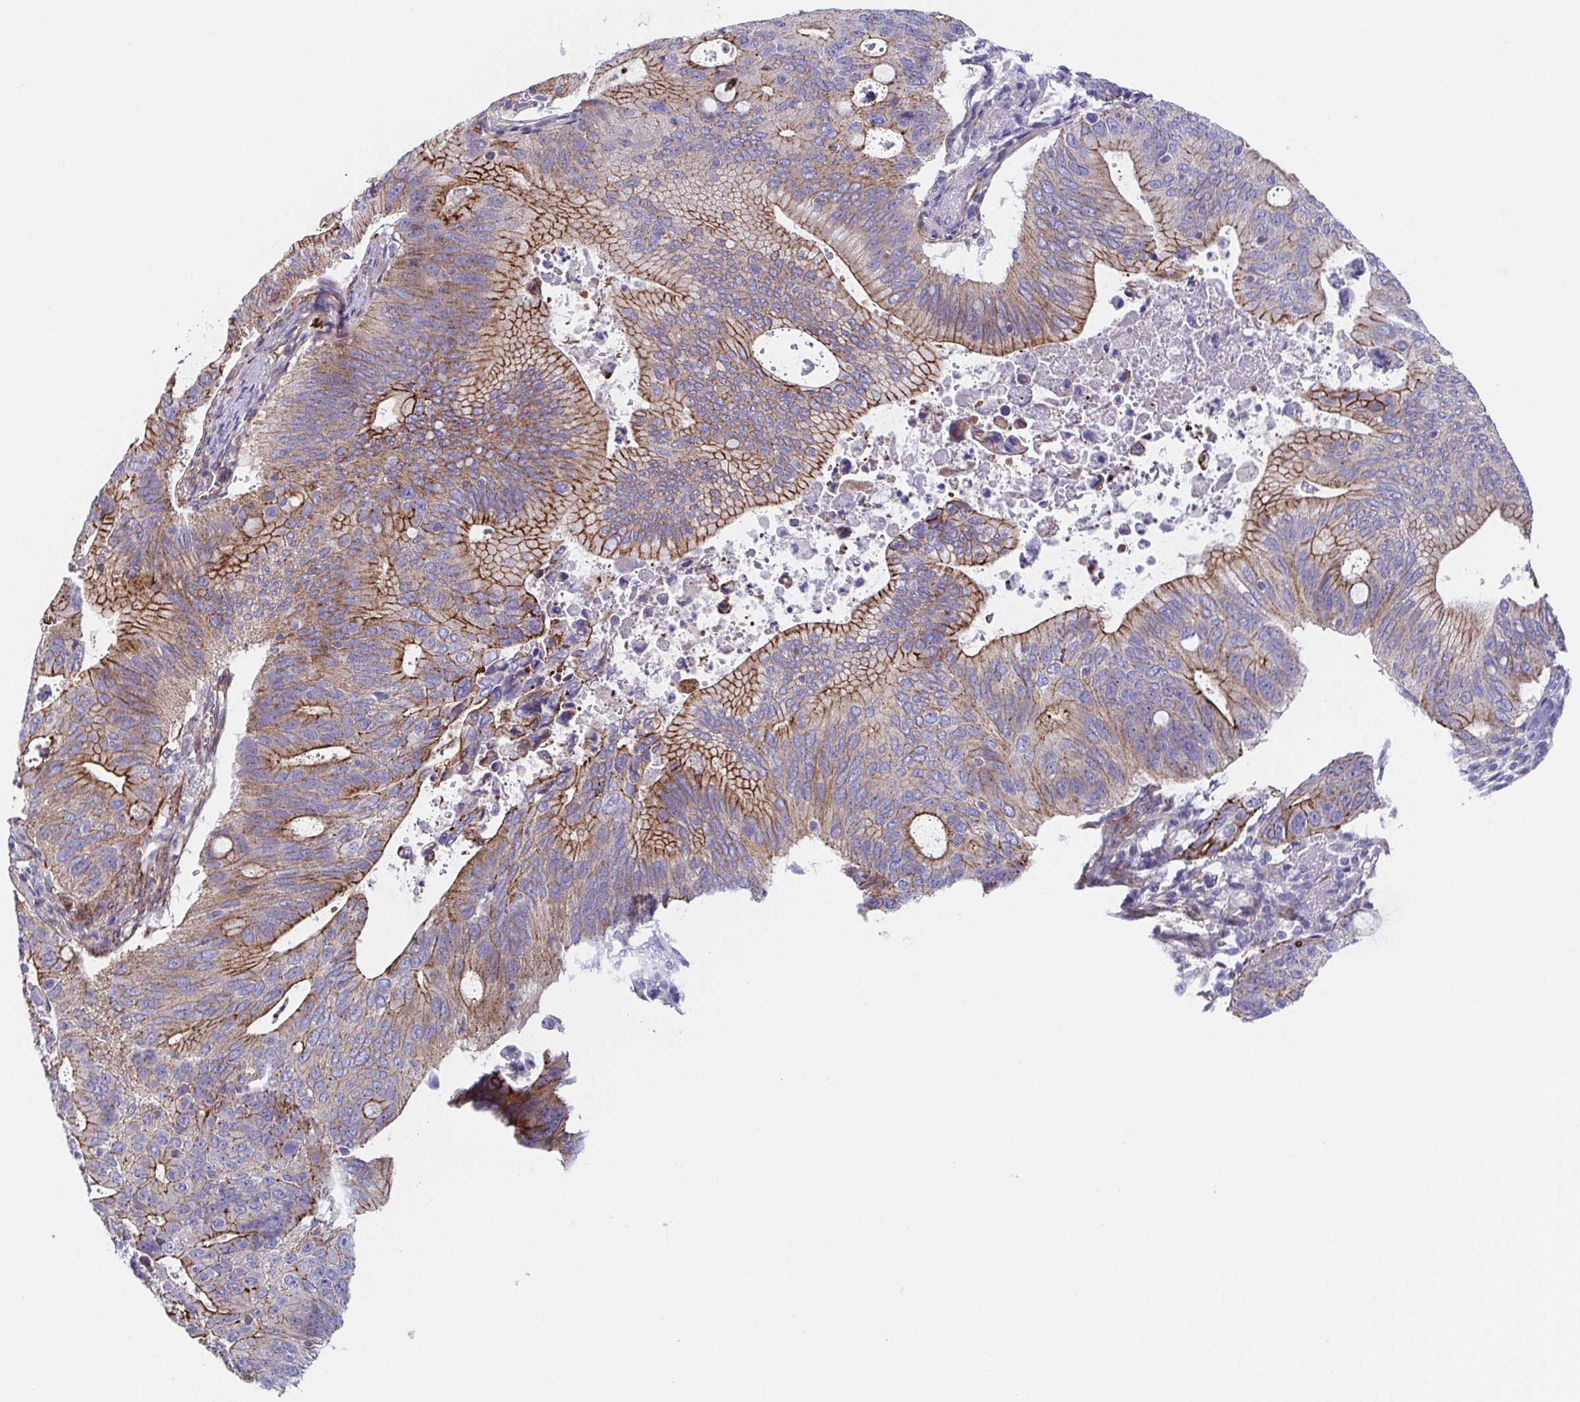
{"staining": {"intensity": "moderate", "quantity": ">75%", "location": "cytoplasmic/membranous"}, "tissue": "pancreatic cancer", "cell_type": "Tumor cells", "image_type": "cancer", "snomed": [{"axis": "morphology", "description": "Adenocarcinoma, NOS"}, {"axis": "topography", "description": "Pancreas"}], "caption": "A micrograph showing moderate cytoplasmic/membranous staining in about >75% of tumor cells in adenocarcinoma (pancreatic), as visualized by brown immunohistochemical staining.", "gene": "TRAM2", "patient": {"sex": "female", "age": 72}}